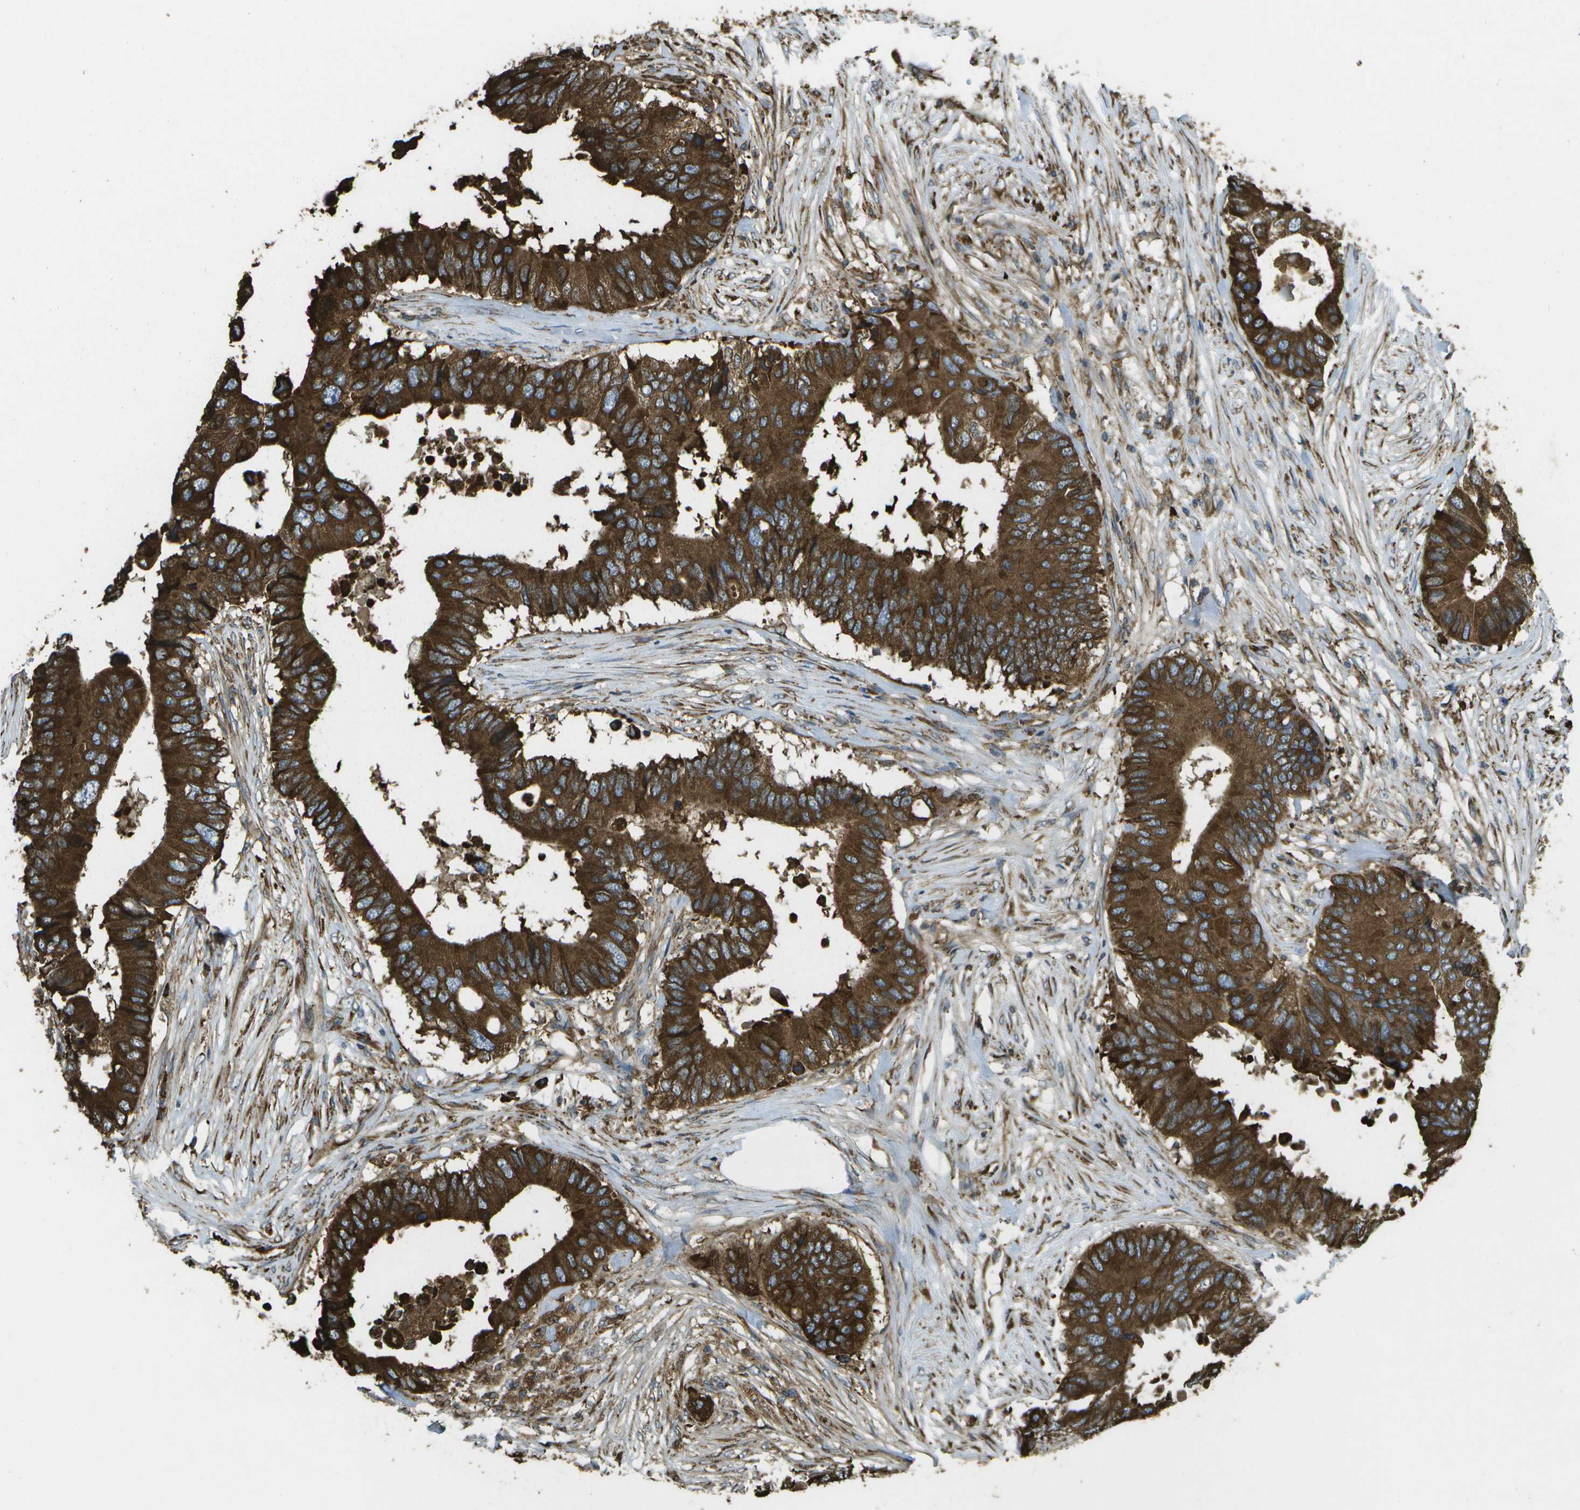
{"staining": {"intensity": "strong", "quantity": ">75%", "location": "cytoplasmic/membranous"}, "tissue": "colorectal cancer", "cell_type": "Tumor cells", "image_type": "cancer", "snomed": [{"axis": "morphology", "description": "Adenocarcinoma, NOS"}, {"axis": "topography", "description": "Colon"}], "caption": "Adenocarcinoma (colorectal) stained with DAB (3,3'-diaminobenzidine) immunohistochemistry (IHC) exhibits high levels of strong cytoplasmic/membranous staining in about >75% of tumor cells. (IHC, brightfield microscopy, high magnification).", "gene": "PDIA4", "patient": {"sex": "male", "age": 71}}